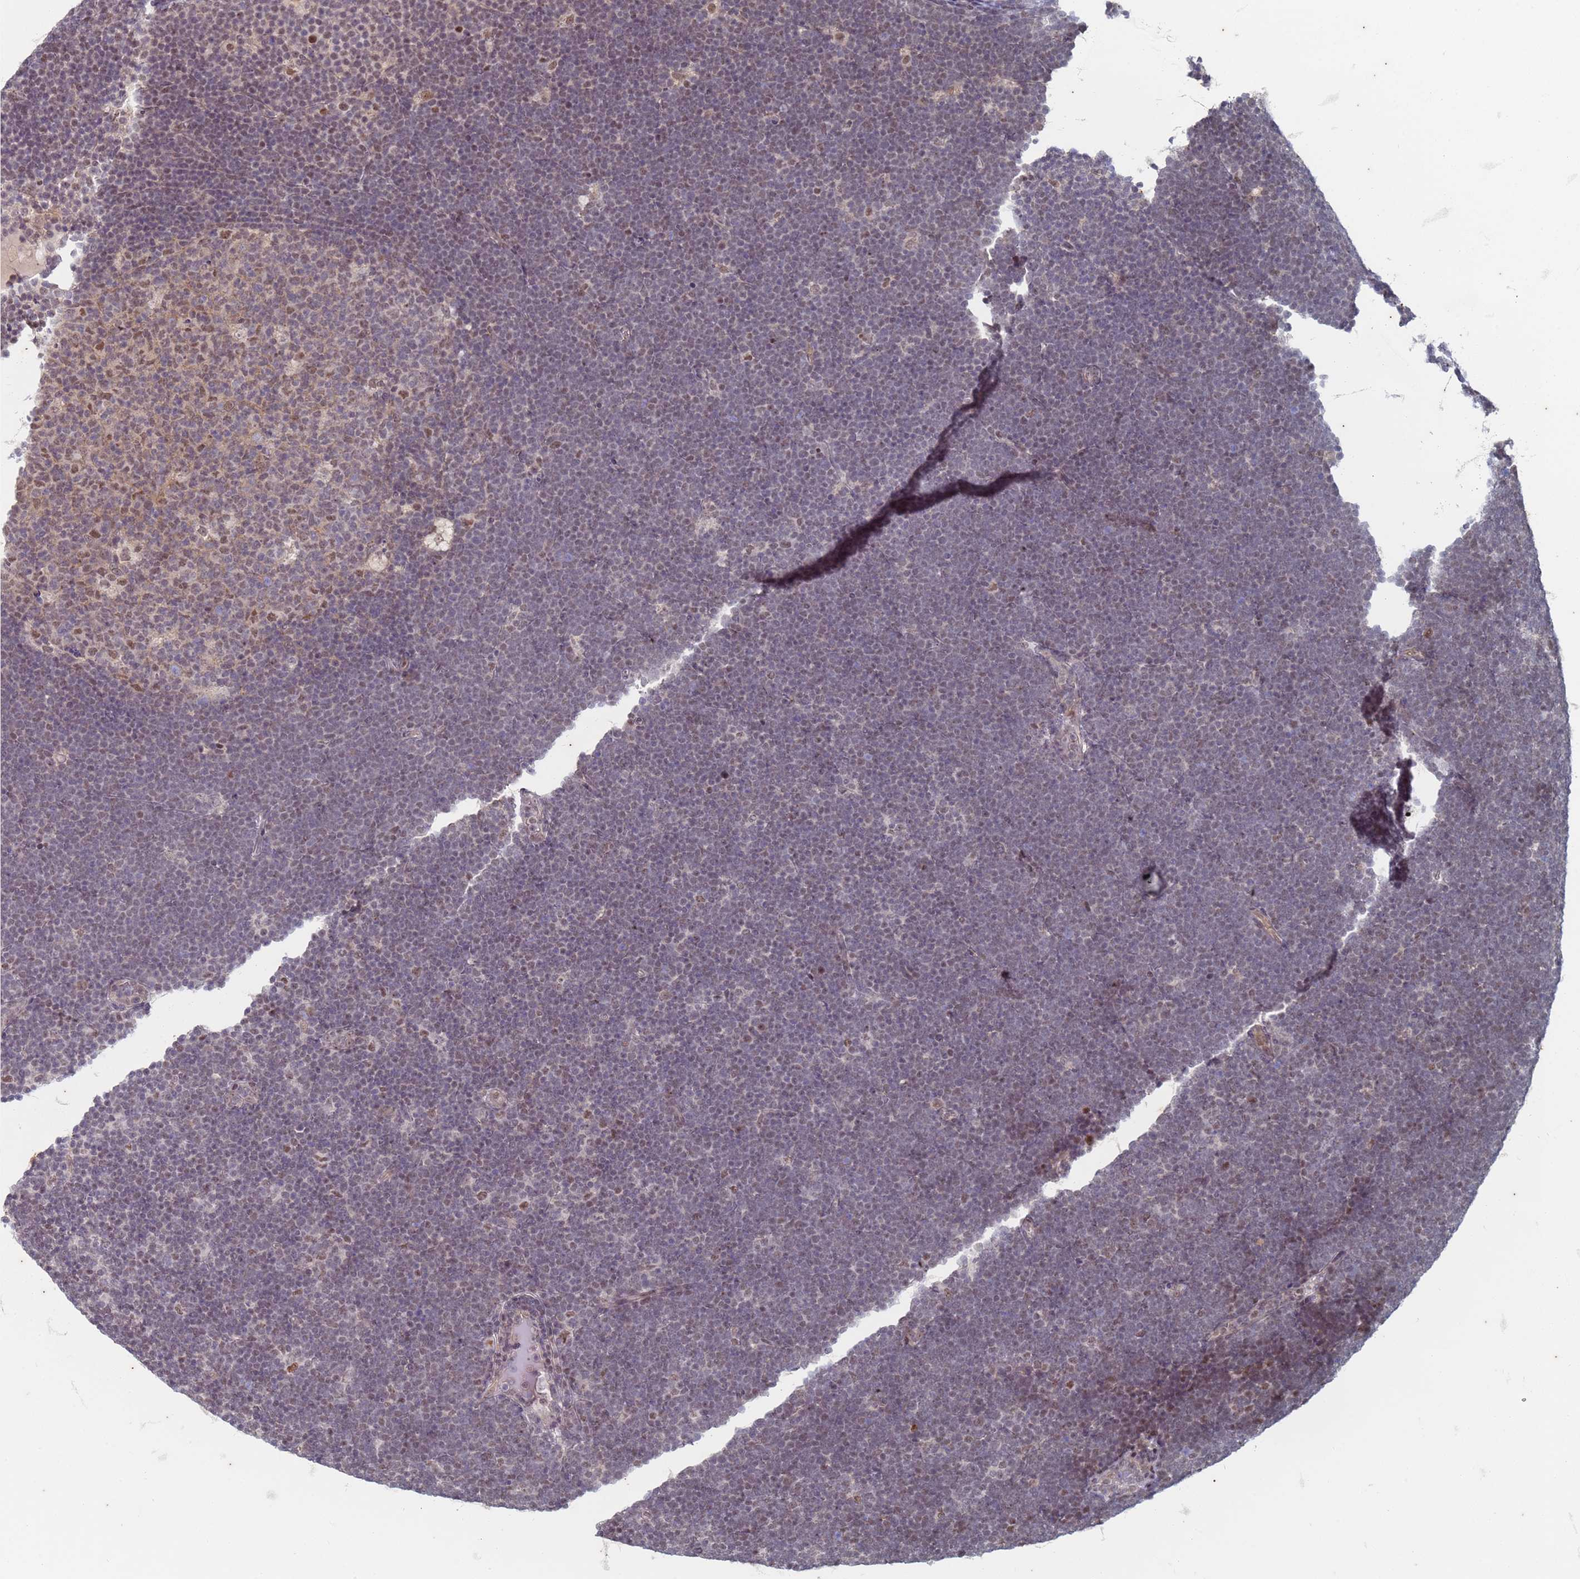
{"staining": {"intensity": "moderate", "quantity": "25%-75%", "location": "nuclear"}, "tissue": "lymphoma", "cell_type": "Tumor cells", "image_type": "cancer", "snomed": [{"axis": "morphology", "description": "Malignant lymphoma, non-Hodgkin's type, High grade"}, {"axis": "topography", "description": "Lymph node"}], "caption": "Human malignant lymphoma, non-Hodgkin's type (high-grade) stained with a brown dye displays moderate nuclear positive positivity in approximately 25%-75% of tumor cells.", "gene": "TRMT6", "patient": {"sex": "male", "age": 13}}